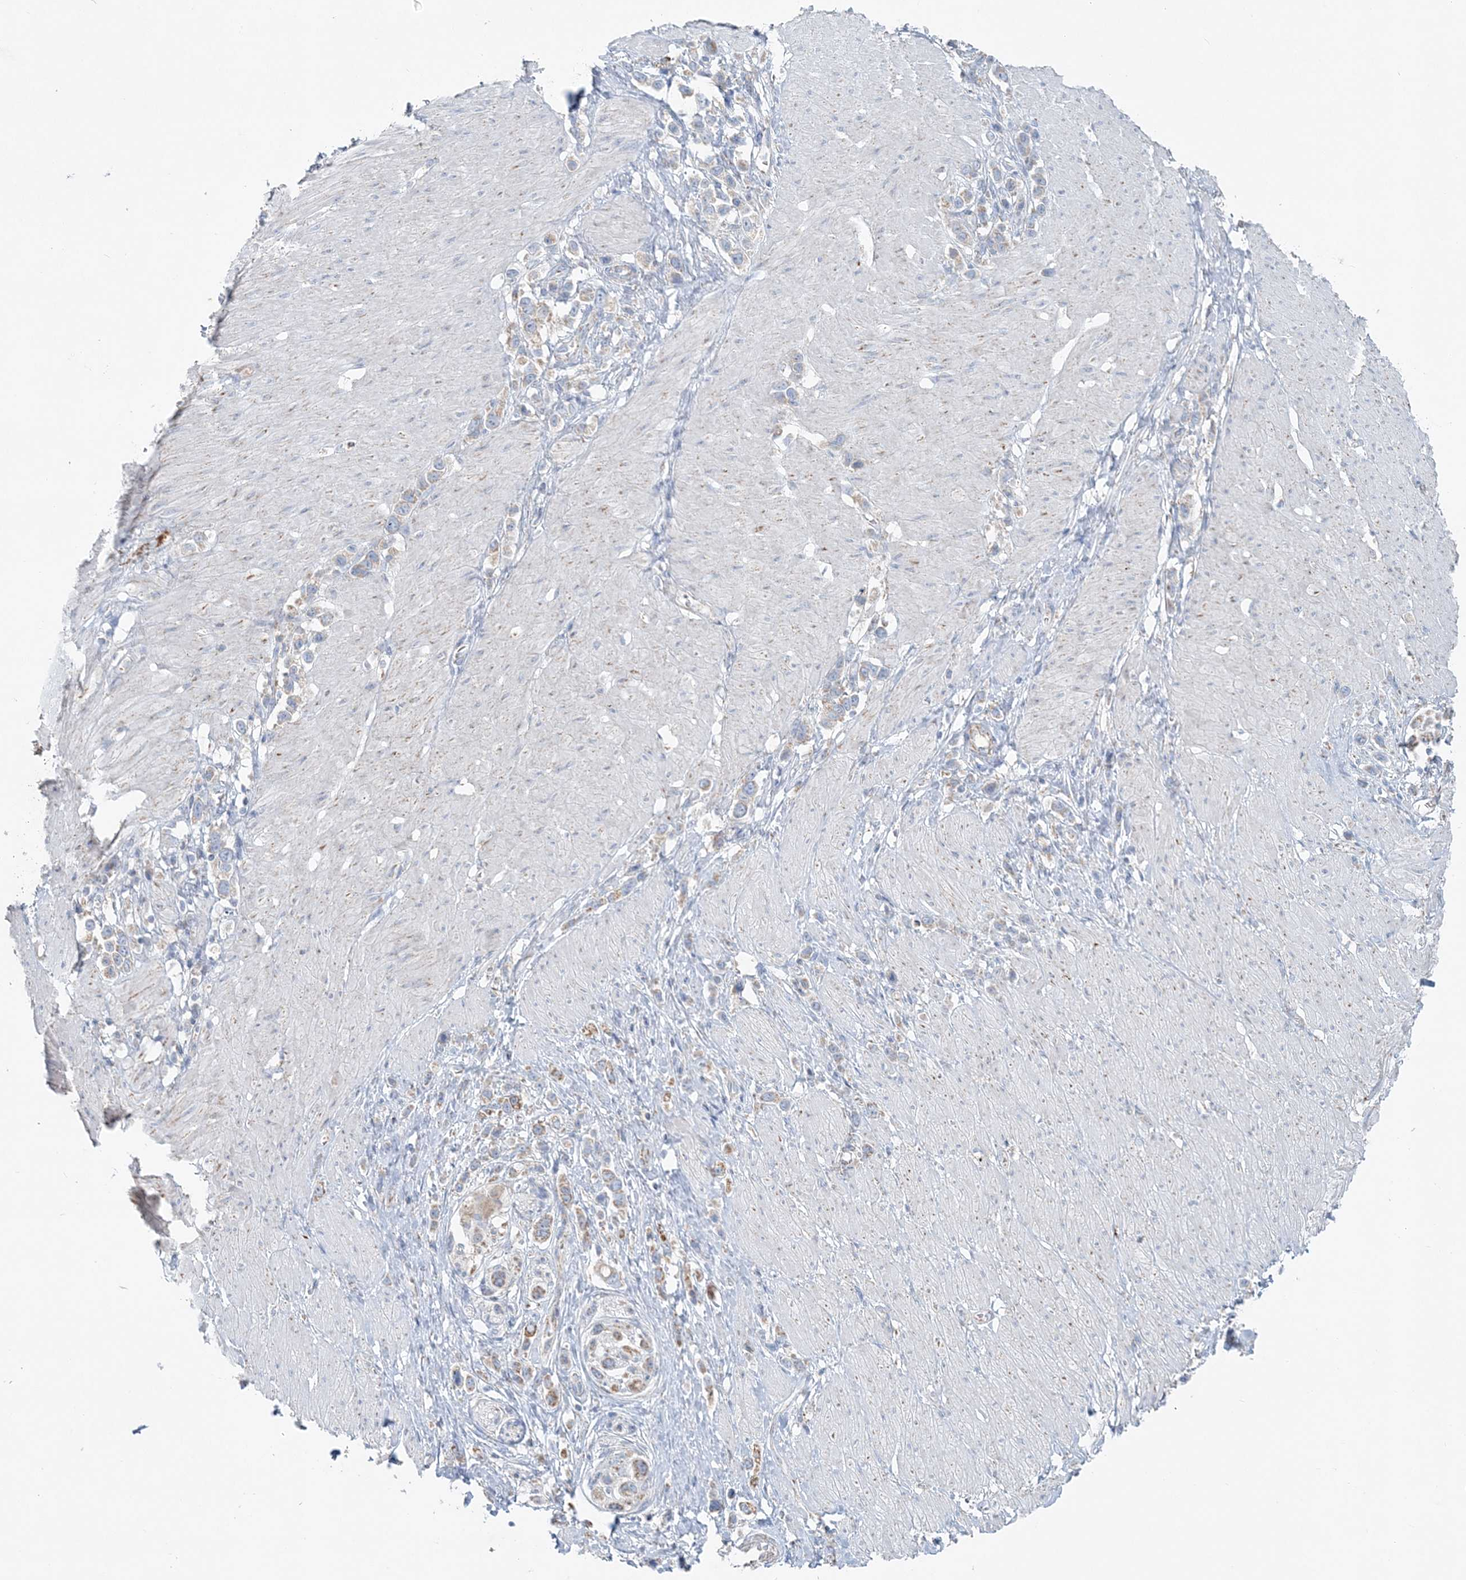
{"staining": {"intensity": "weak", "quantity": "<25%", "location": "cytoplasmic/membranous"}, "tissue": "stomach cancer", "cell_type": "Tumor cells", "image_type": "cancer", "snomed": [{"axis": "morphology", "description": "Normal tissue, NOS"}, {"axis": "morphology", "description": "Adenocarcinoma, NOS"}, {"axis": "topography", "description": "Stomach, upper"}, {"axis": "topography", "description": "Stomach"}], "caption": "The micrograph exhibits no staining of tumor cells in stomach cancer (adenocarcinoma).", "gene": "PCCB", "patient": {"sex": "female", "age": 65}}